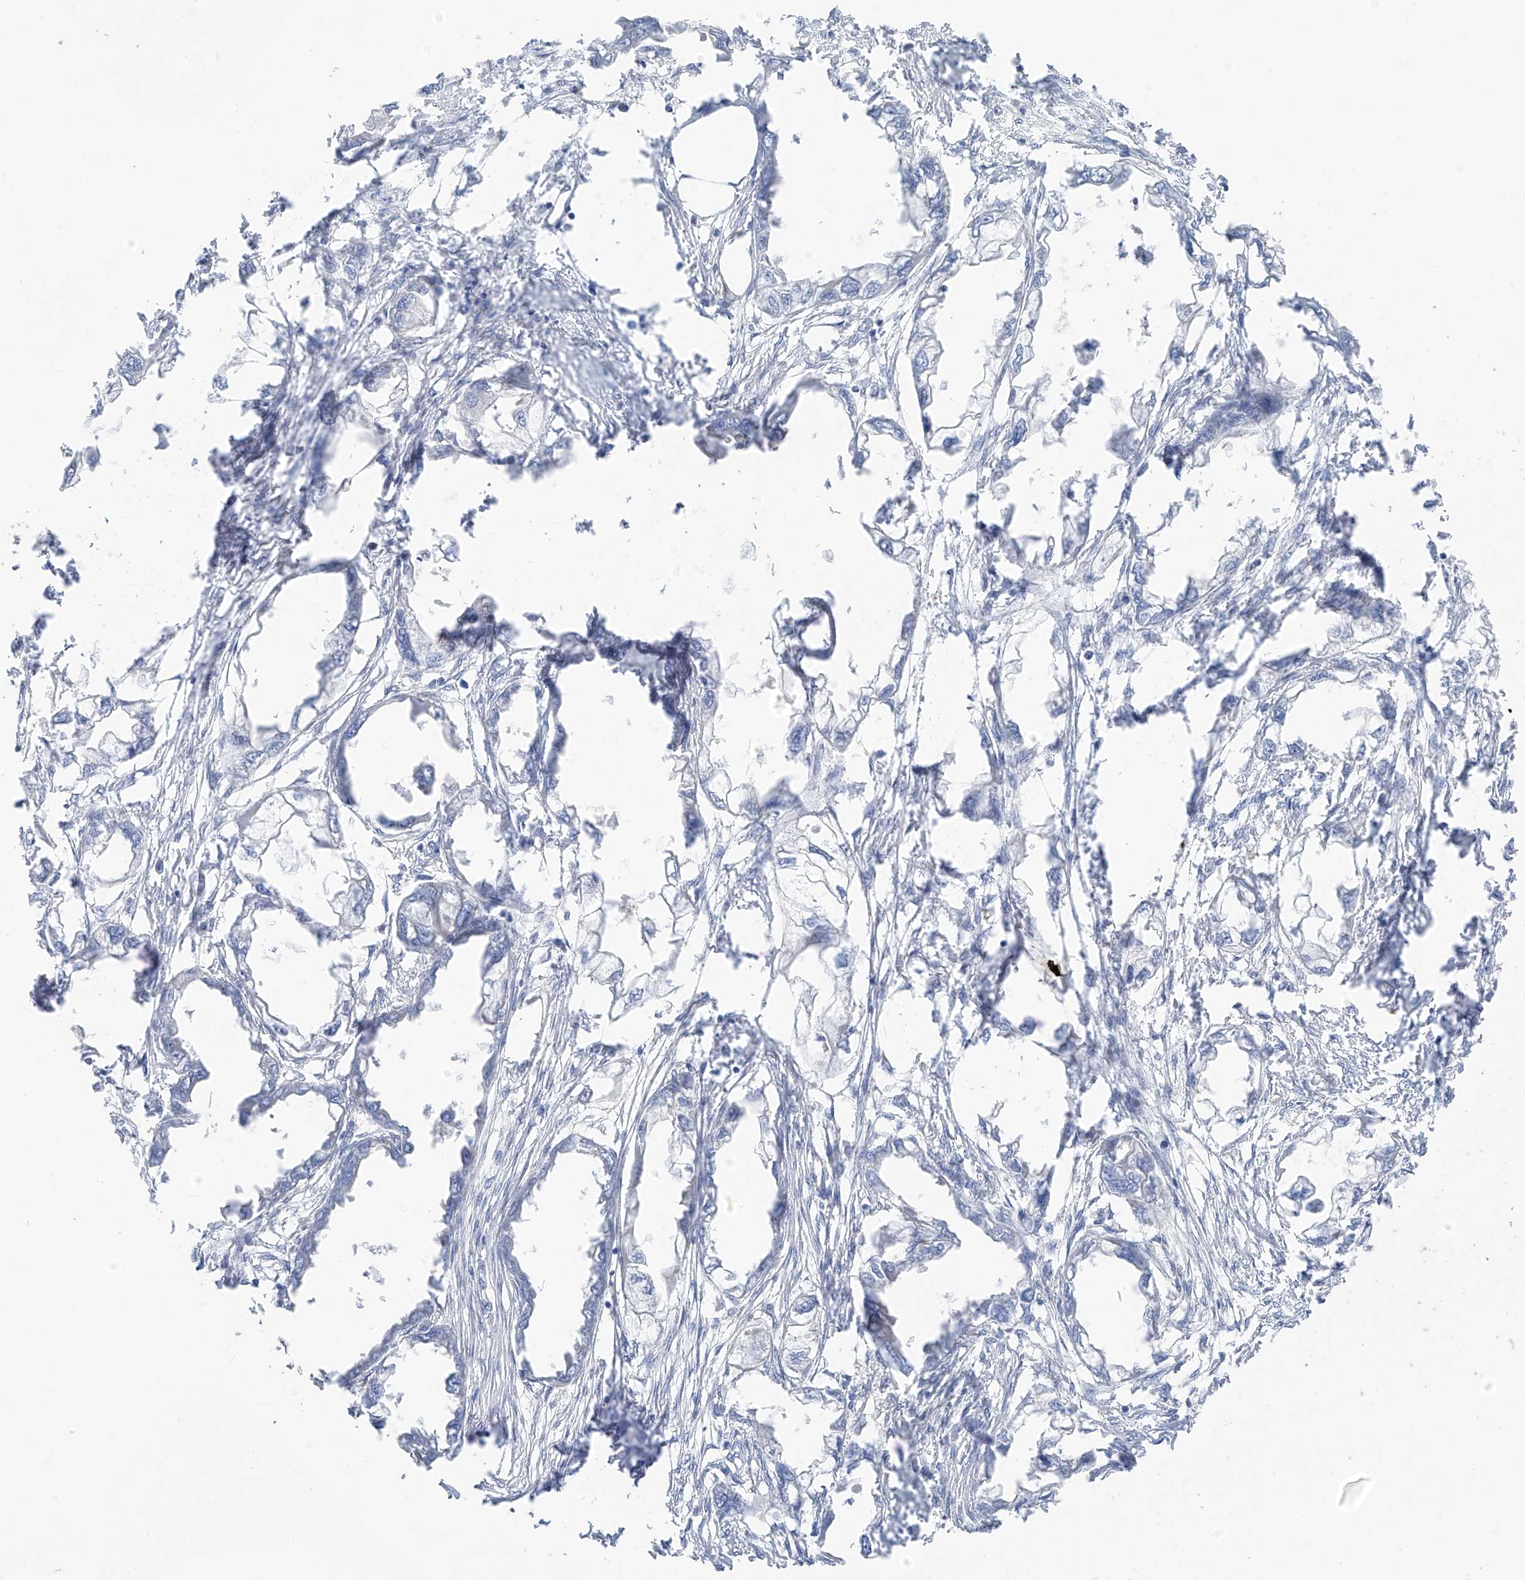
{"staining": {"intensity": "negative", "quantity": "none", "location": "none"}, "tissue": "endometrial cancer", "cell_type": "Tumor cells", "image_type": "cancer", "snomed": [{"axis": "morphology", "description": "Adenocarcinoma, NOS"}, {"axis": "morphology", "description": "Adenocarcinoma, metastatic, NOS"}, {"axis": "topography", "description": "Adipose tissue"}, {"axis": "topography", "description": "Endometrium"}], "caption": "Tumor cells are negative for brown protein staining in endometrial adenocarcinoma.", "gene": "NALCN", "patient": {"sex": "female", "age": 67}}